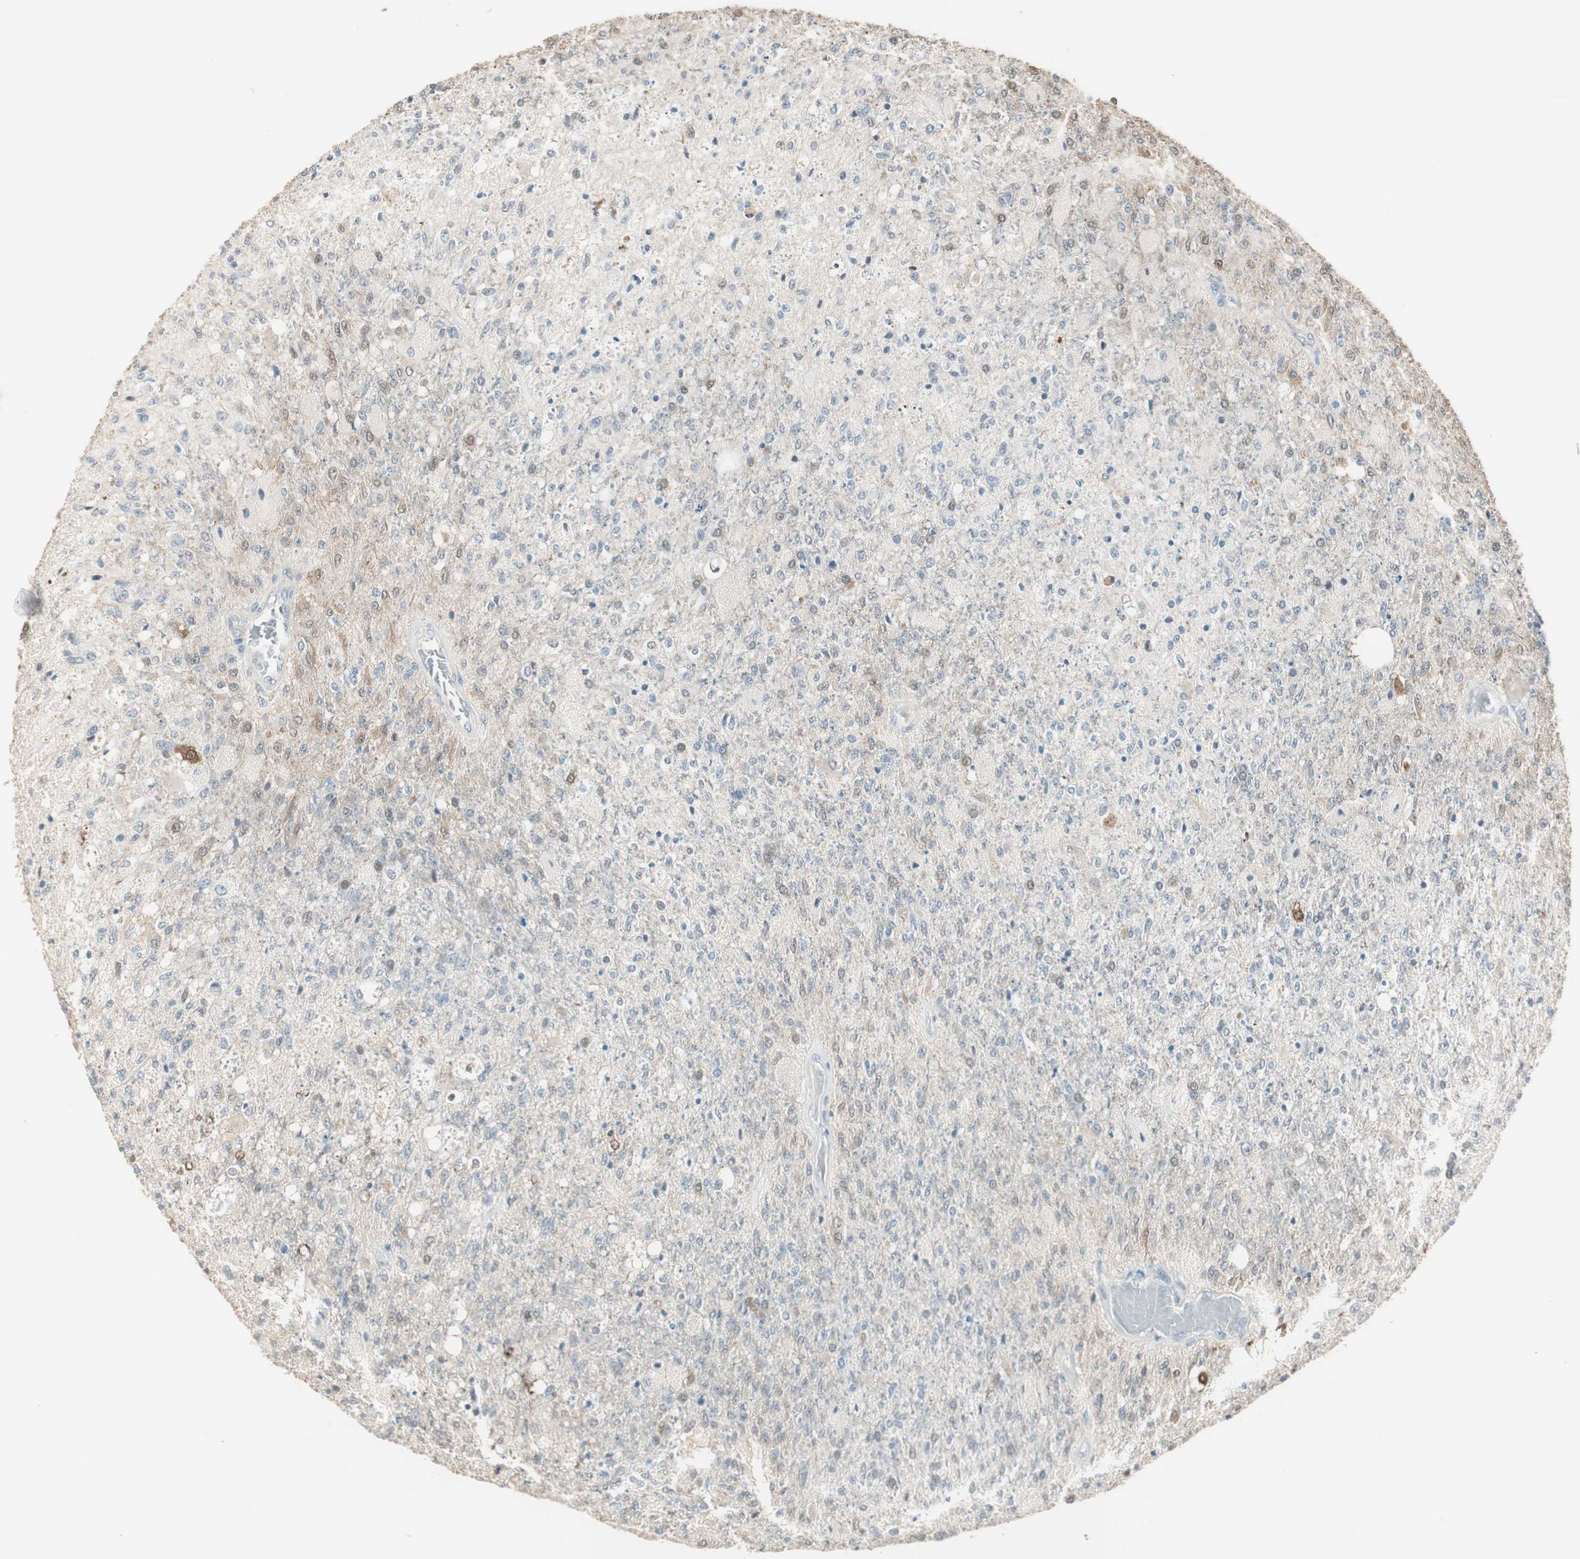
{"staining": {"intensity": "moderate", "quantity": "<25%", "location": "cytoplasmic/membranous,nuclear"}, "tissue": "glioma", "cell_type": "Tumor cells", "image_type": "cancer", "snomed": [{"axis": "morphology", "description": "Normal tissue, NOS"}, {"axis": "morphology", "description": "Glioma, malignant, High grade"}, {"axis": "topography", "description": "Cerebral cortex"}], "caption": "Malignant glioma (high-grade) stained with immunohistochemistry reveals moderate cytoplasmic/membranous and nuclear positivity in approximately <25% of tumor cells.", "gene": "PDZK1", "patient": {"sex": "male", "age": 77}}